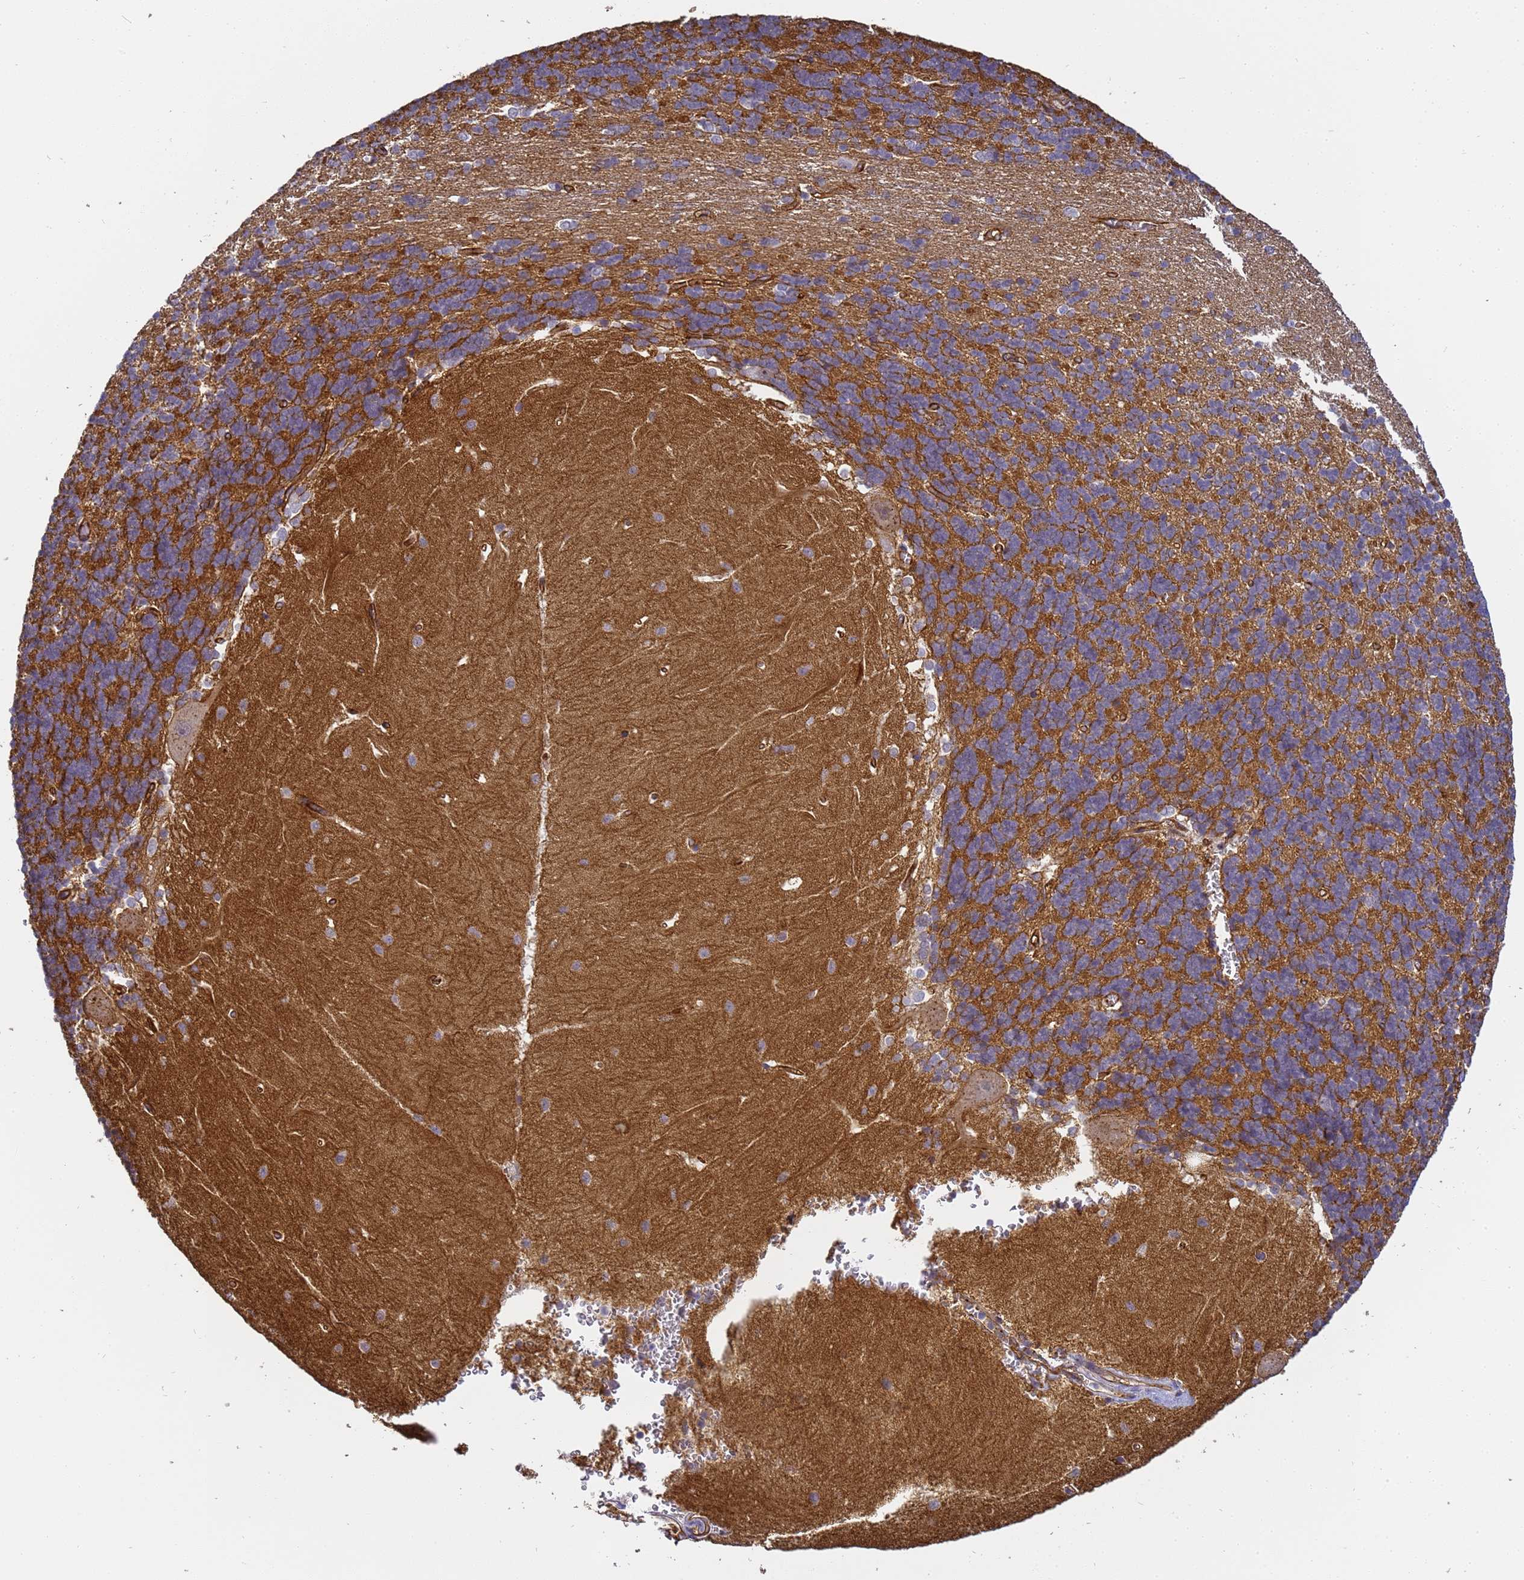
{"staining": {"intensity": "strong", "quantity": "25%-75%", "location": "cytoplasmic/membranous"}, "tissue": "cerebellum", "cell_type": "Cells in granular layer", "image_type": "normal", "snomed": [{"axis": "morphology", "description": "Normal tissue, NOS"}, {"axis": "topography", "description": "Cerebellum"}], "caption": "Cells in granular layer demonstrate strong cytoplasmic/membranous positivity in approximately 25%-75% of cells in benign cerebellum. (brown staining indicates protein expression, while blue staining denotes nuclei).", "gene": "GON4L", "patient": {"sex": "male", "age": 37}}